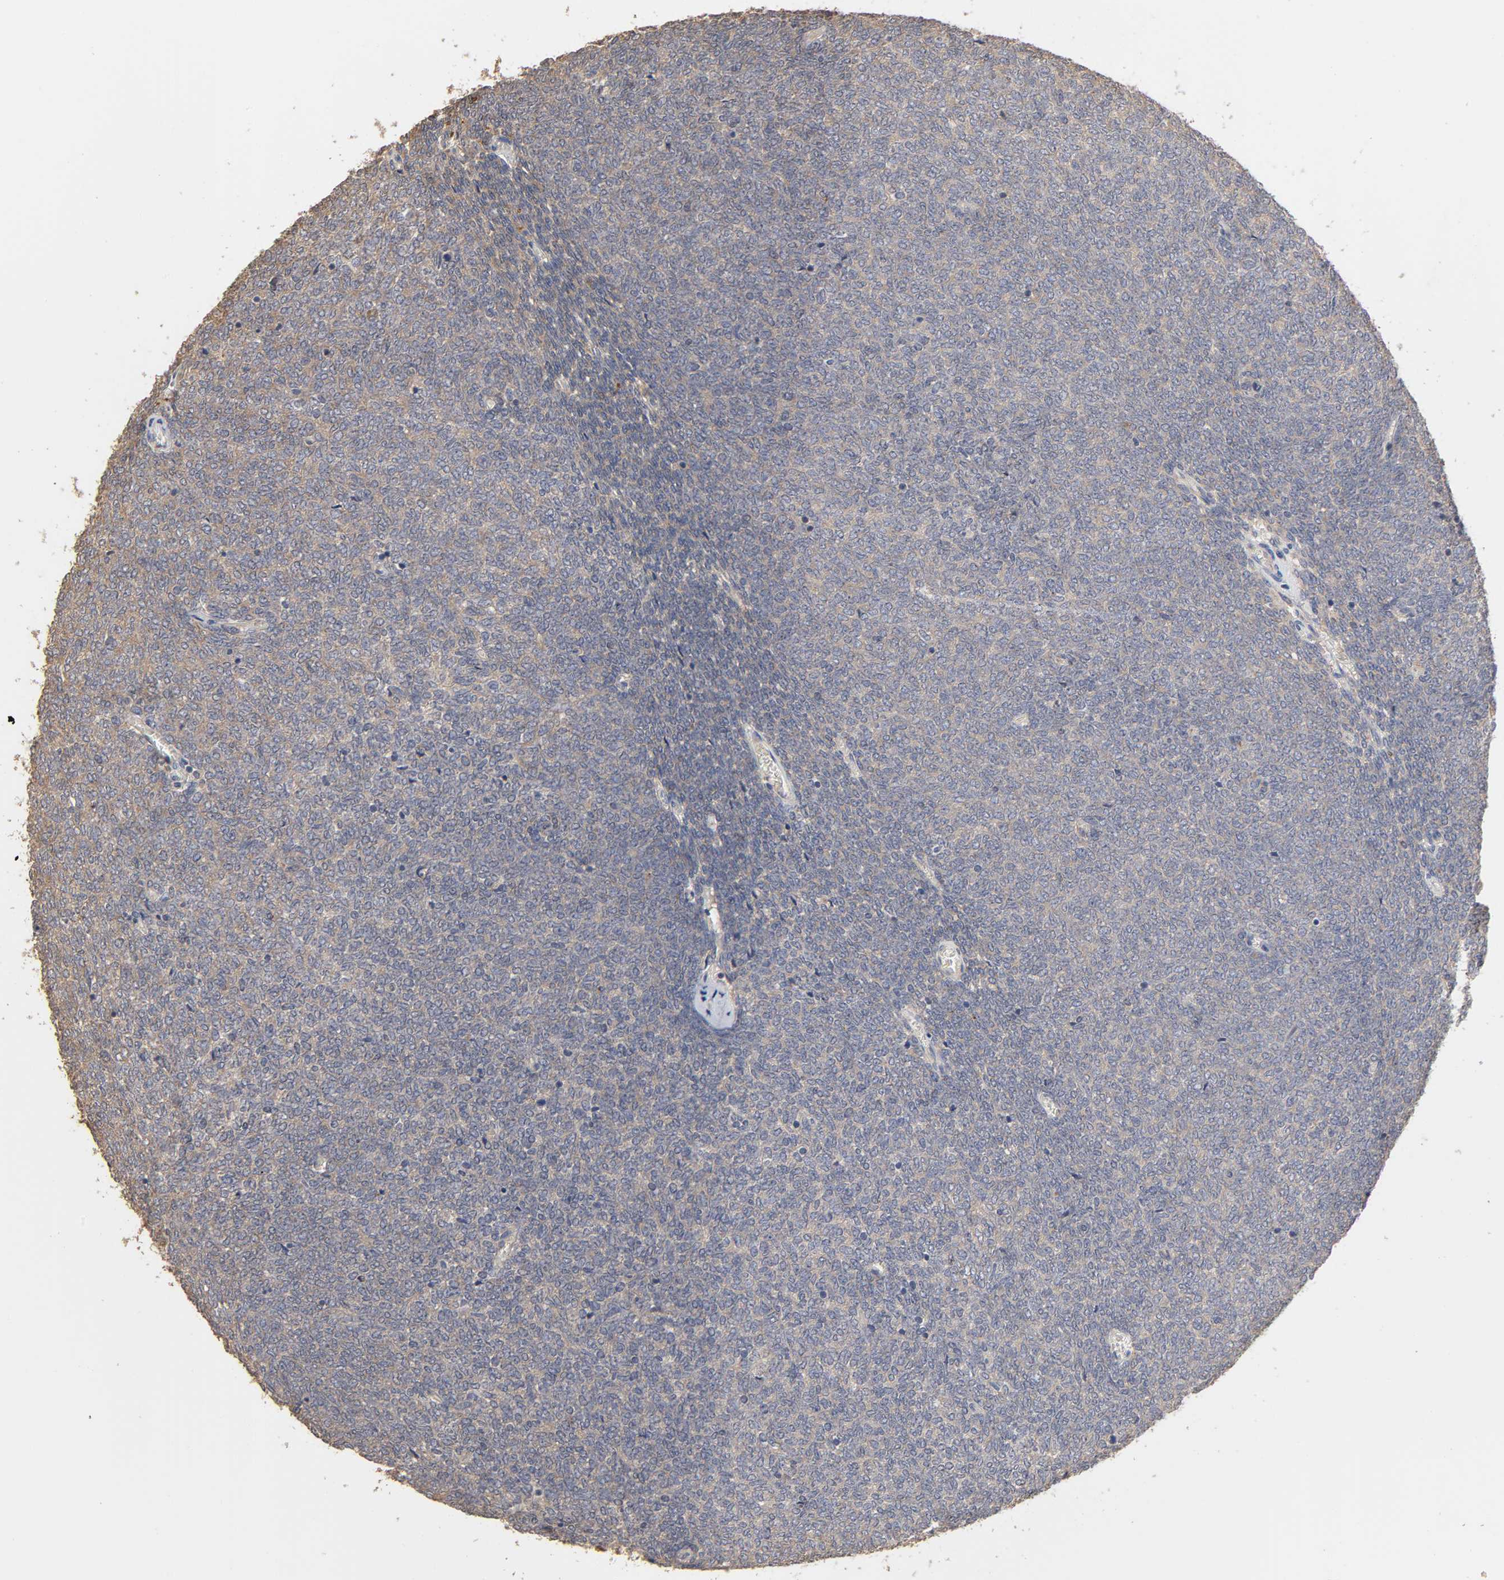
{"staining": {"intensity": "weak", "quantity": ">75%", "location": "cytoplasmic/membranous"}, "tissue": "renal cancer", "cell_type": "Tumor cells", "image_type": "cancer", "snomed": [{"axis": "morphology", "description": "Neoplasm, malignant, NOS"}, {"axis": "topography", "description": "Kidney"}], "caption": "Brown immunohistochemical staining in human malignant neoplasm (renal) shows weak cytoplasmic/membranous positivity in about >75% of tumor cells.", "gene": "EIF4G2", "patient": {"sex": "male", "age": 28}}